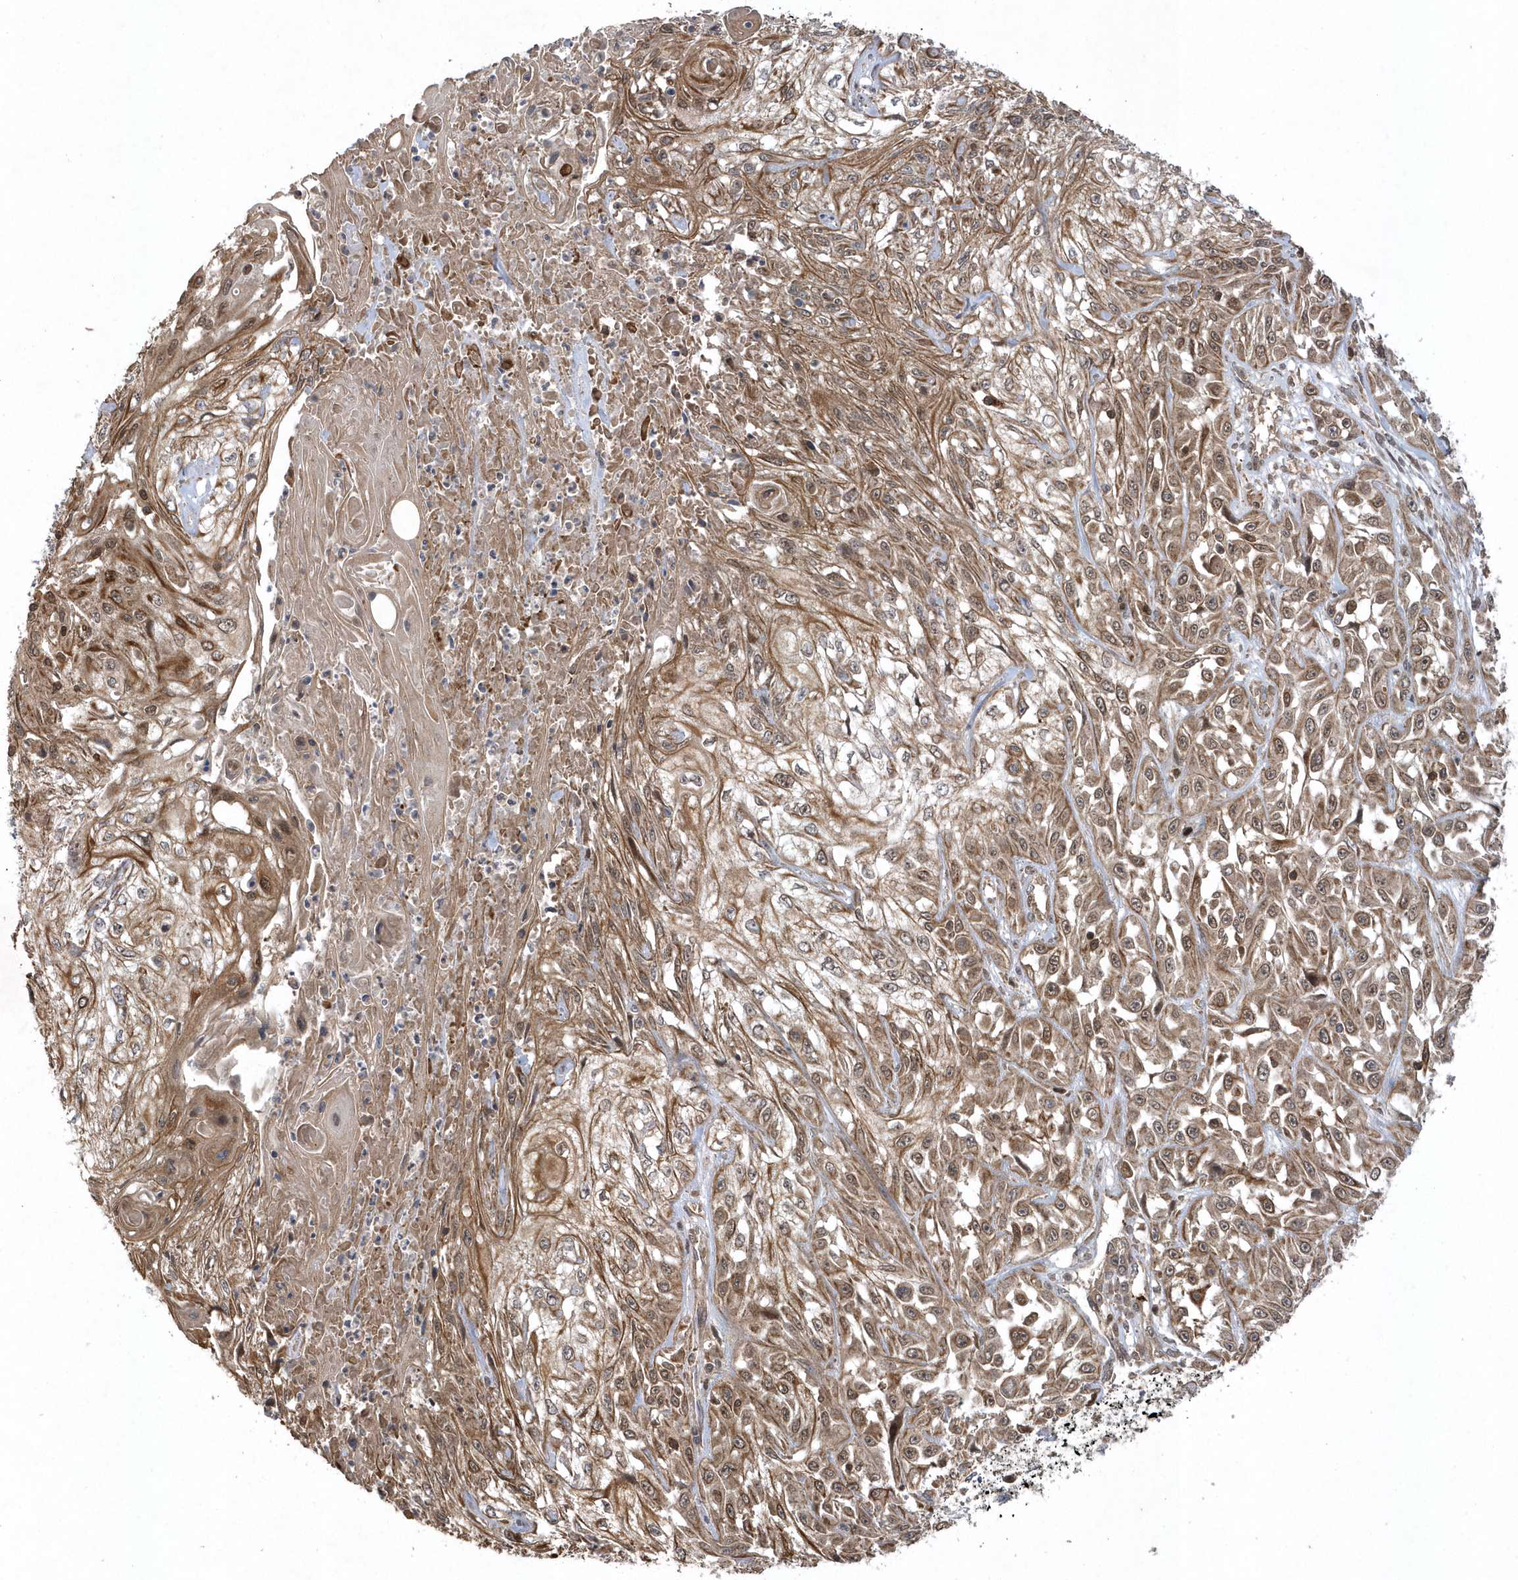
{"staining": {"intensity": "moderate", "quantity": ">75%", "location": "cytoplasmic/membranous,nuclear"}, "tissue": "skin cancer", "cell_type": "Tumor cells", "image_type": "cancer", "snomed": [{"axis": "morphology", "description": "Squamous cell carcinoma, NOS"}, {"axis": "morphology", "description": "Squamous cell carcinoma, metastatic, NOS"}, {"axis": "topography", "description": "Skin"}, {"axis": "topography", "description": "Lymph node"}], "caption": "This photomicrograph shows skin metastatic squamous cell carcinoma stained with immunohistochemistry to label a protein in brown. The cytoplasmic/membranous and nuclear of tumor cells show moderate positivity for the protein. Nuclei are counter-stained blue.", "gene": "ACYP1", "patient": {"sex": "male", "age": 75}}